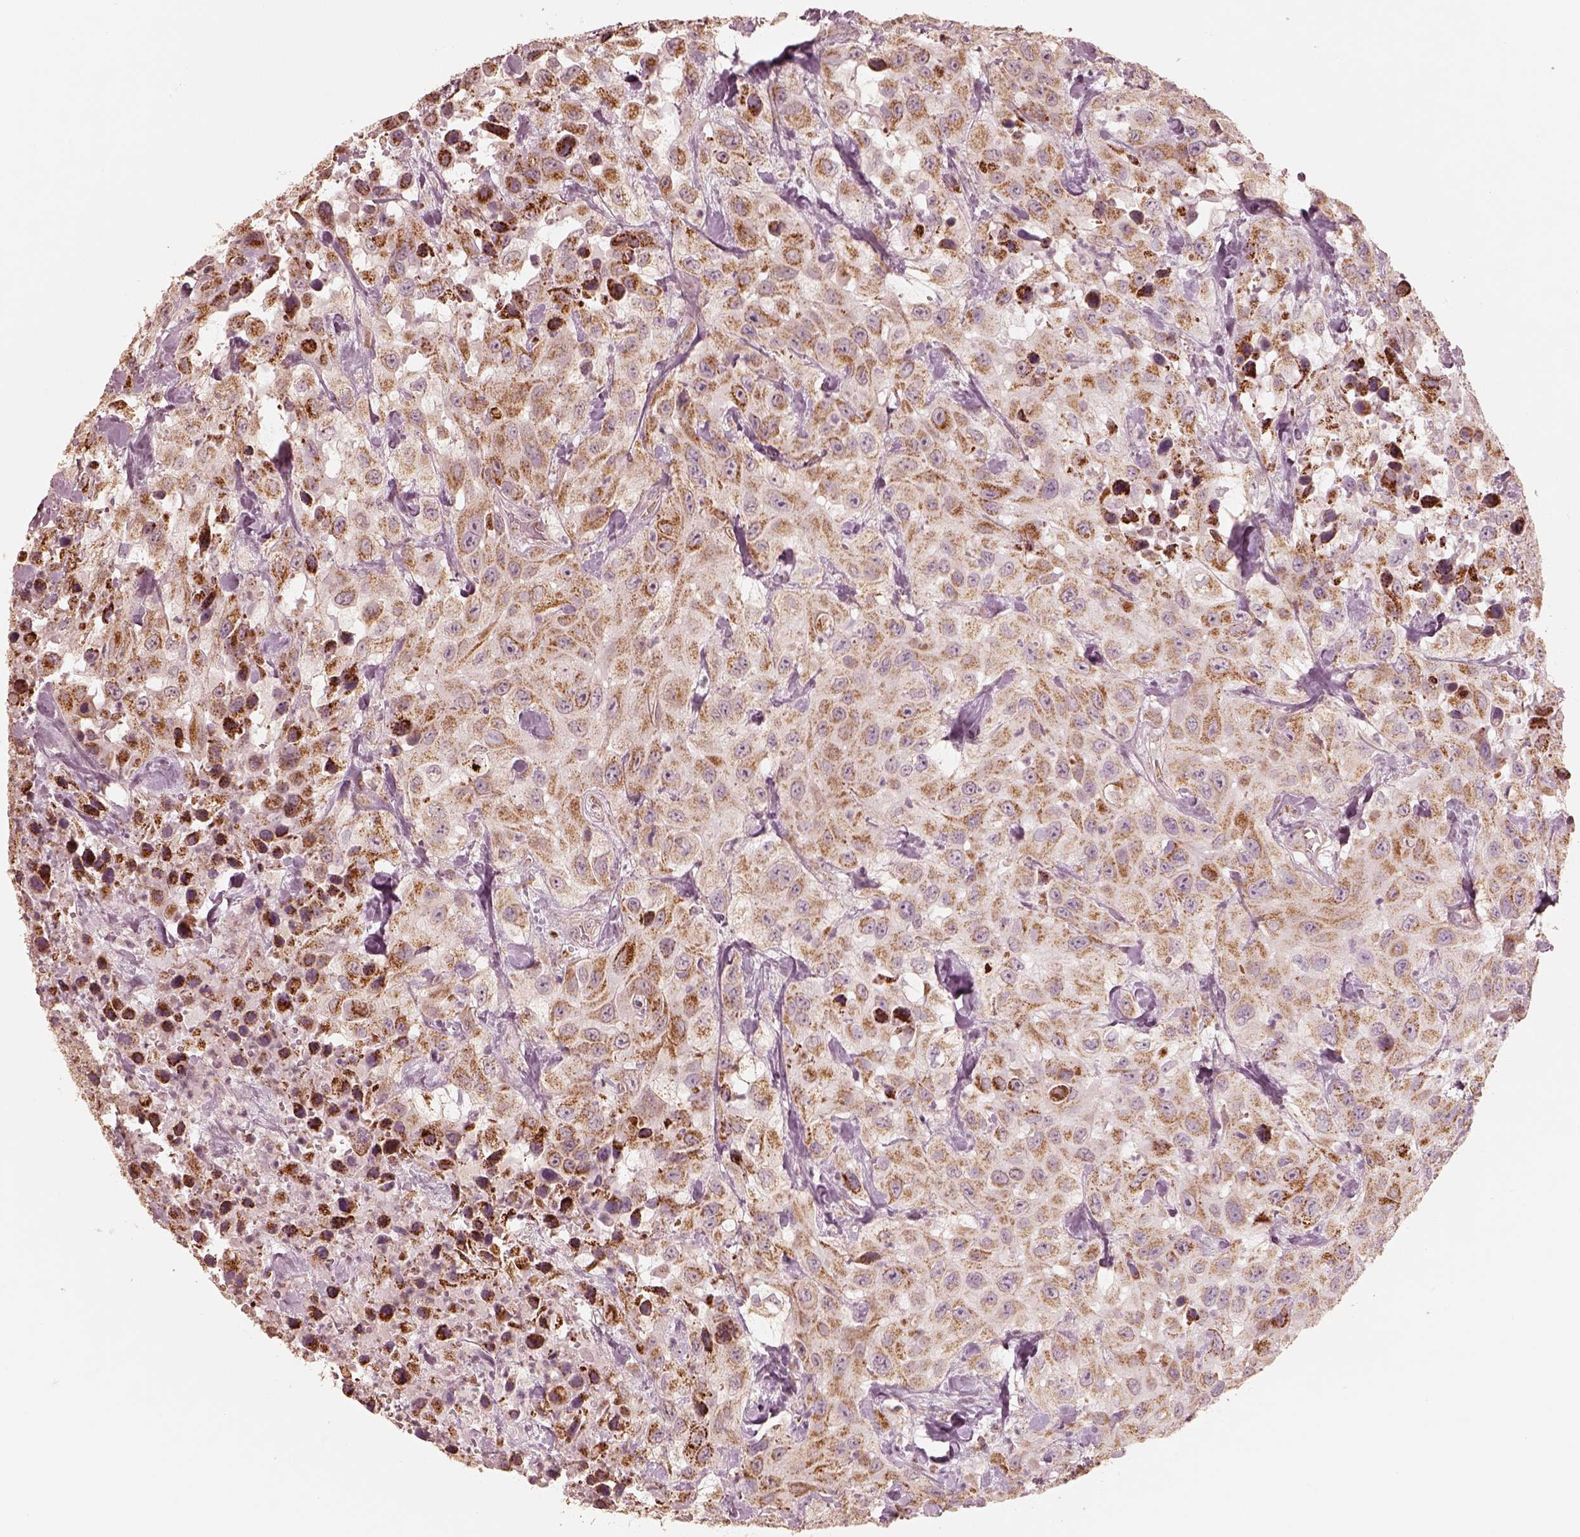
{"staining": {"intensity": "moderate", "quantity": ">75%", "location": "cytoplasmic/membranous"}, "tissue": "urothelial cancer", "cell_type": "Tumor cells", "image_type": "cancer", "snomed": [{"axis": "morphology", "description": "Urothelial carcinoma, High grade"}, {"axis": "topography", "description": "Urinary bladder"}], "caption": "The micrograph shows immunohistochemical staining of high-grade urothelial carcinoma. There is moderate cytoplasmic/membranous positivity is appreciated in about >75% of tumor cells.", "gene": "ENTPD6", "patient": {"sex": "male", "age": 79}}